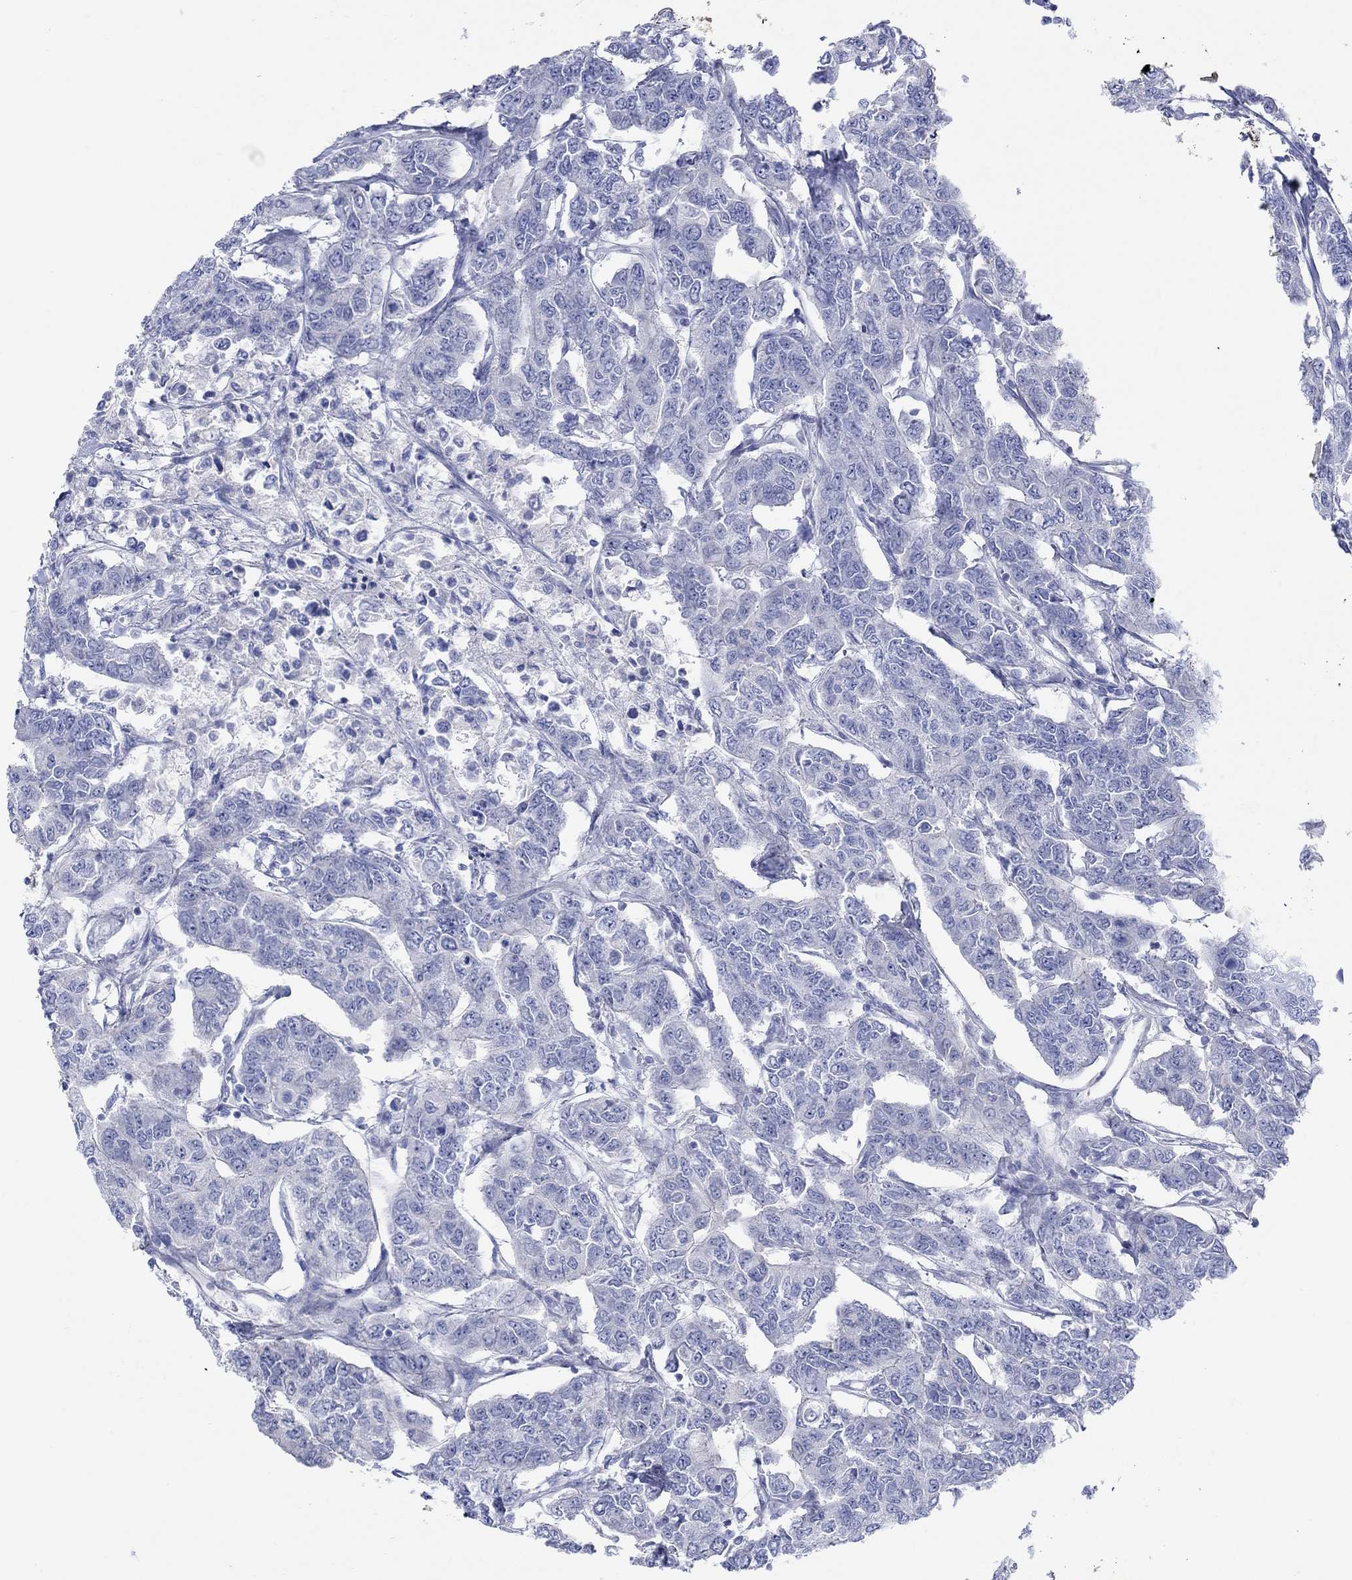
{"staining": {"intensity": "negative", "quantity": "none", "location": "none"}, "tissue": "breast cancer", "cell_type": "Tumor cells", "image_type": "cancer", "snomed": [{"axis": "morphology", "description": "Duct carcinoma"}, {"axis": "topography", "description": "Breast"}], "caption": "Breast invasive ductal carcinoma was stained to show a protein in brown. There is no significant staining in tumor cells.", "gene": "KRT222", "patient": {"sex": "female", "age": 88}}